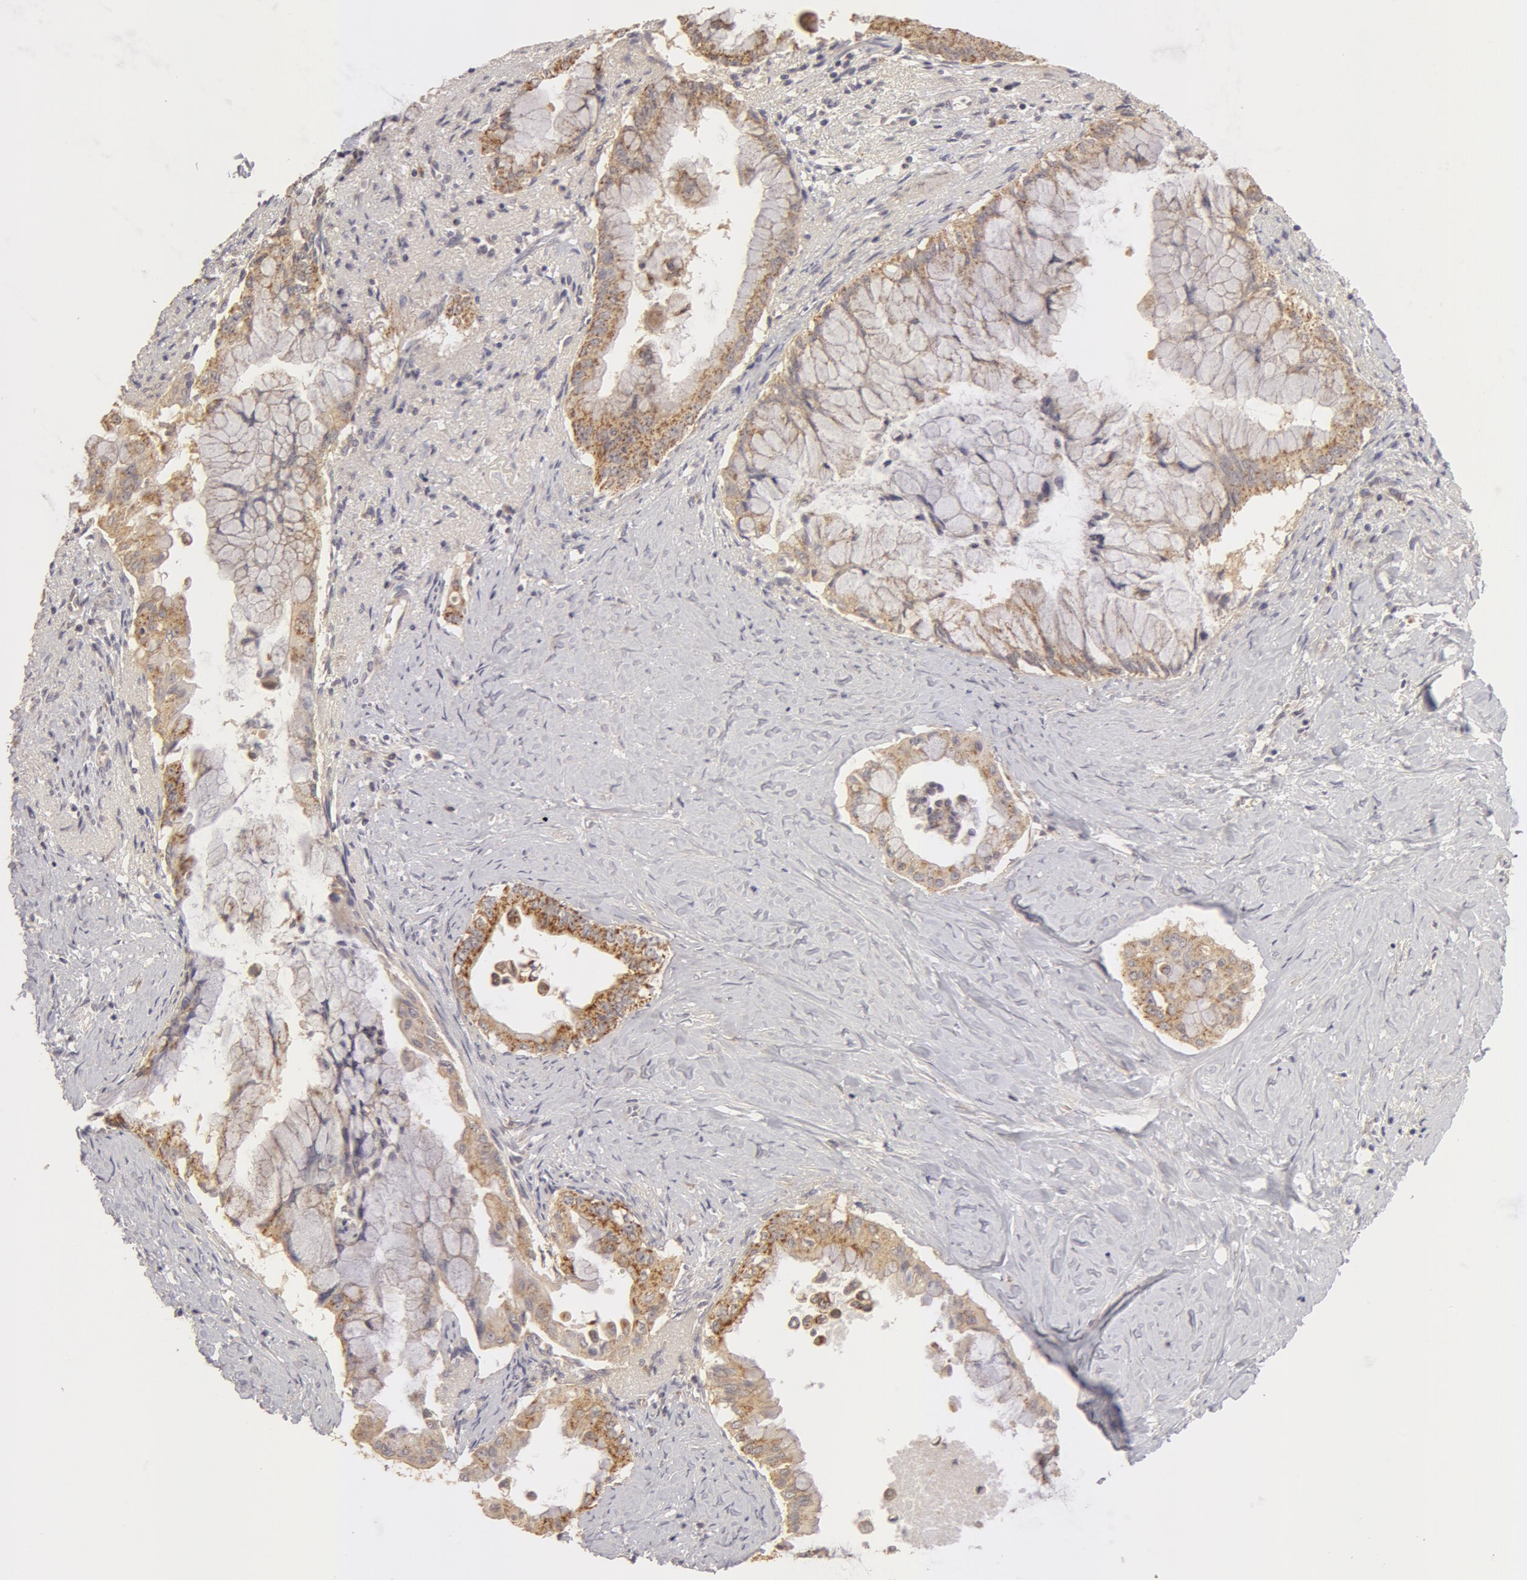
{"staining": {"intensity": "weak", "quantity": "25%-75%", "location": "cytoplasmic/membranous"}, "tissue": "pancreatic cancer", "cell_type": "Tumor cells", "image_type": "cancer", "snomed": [{"axis": "morphology", "description": "Adenocarcinoma, NOS"}, {"axis": "topography", "description": "Pancreas"}], "caption": "This histopathology image shows immunohistochemistry staining of pancreatic adenocarcinoma, with low weak cytoplasmic/membranous staining in approximately 25%-75% of tumor cells.", "gene": "ADPRH", "patient": {"sex": "male", "age": 59}}